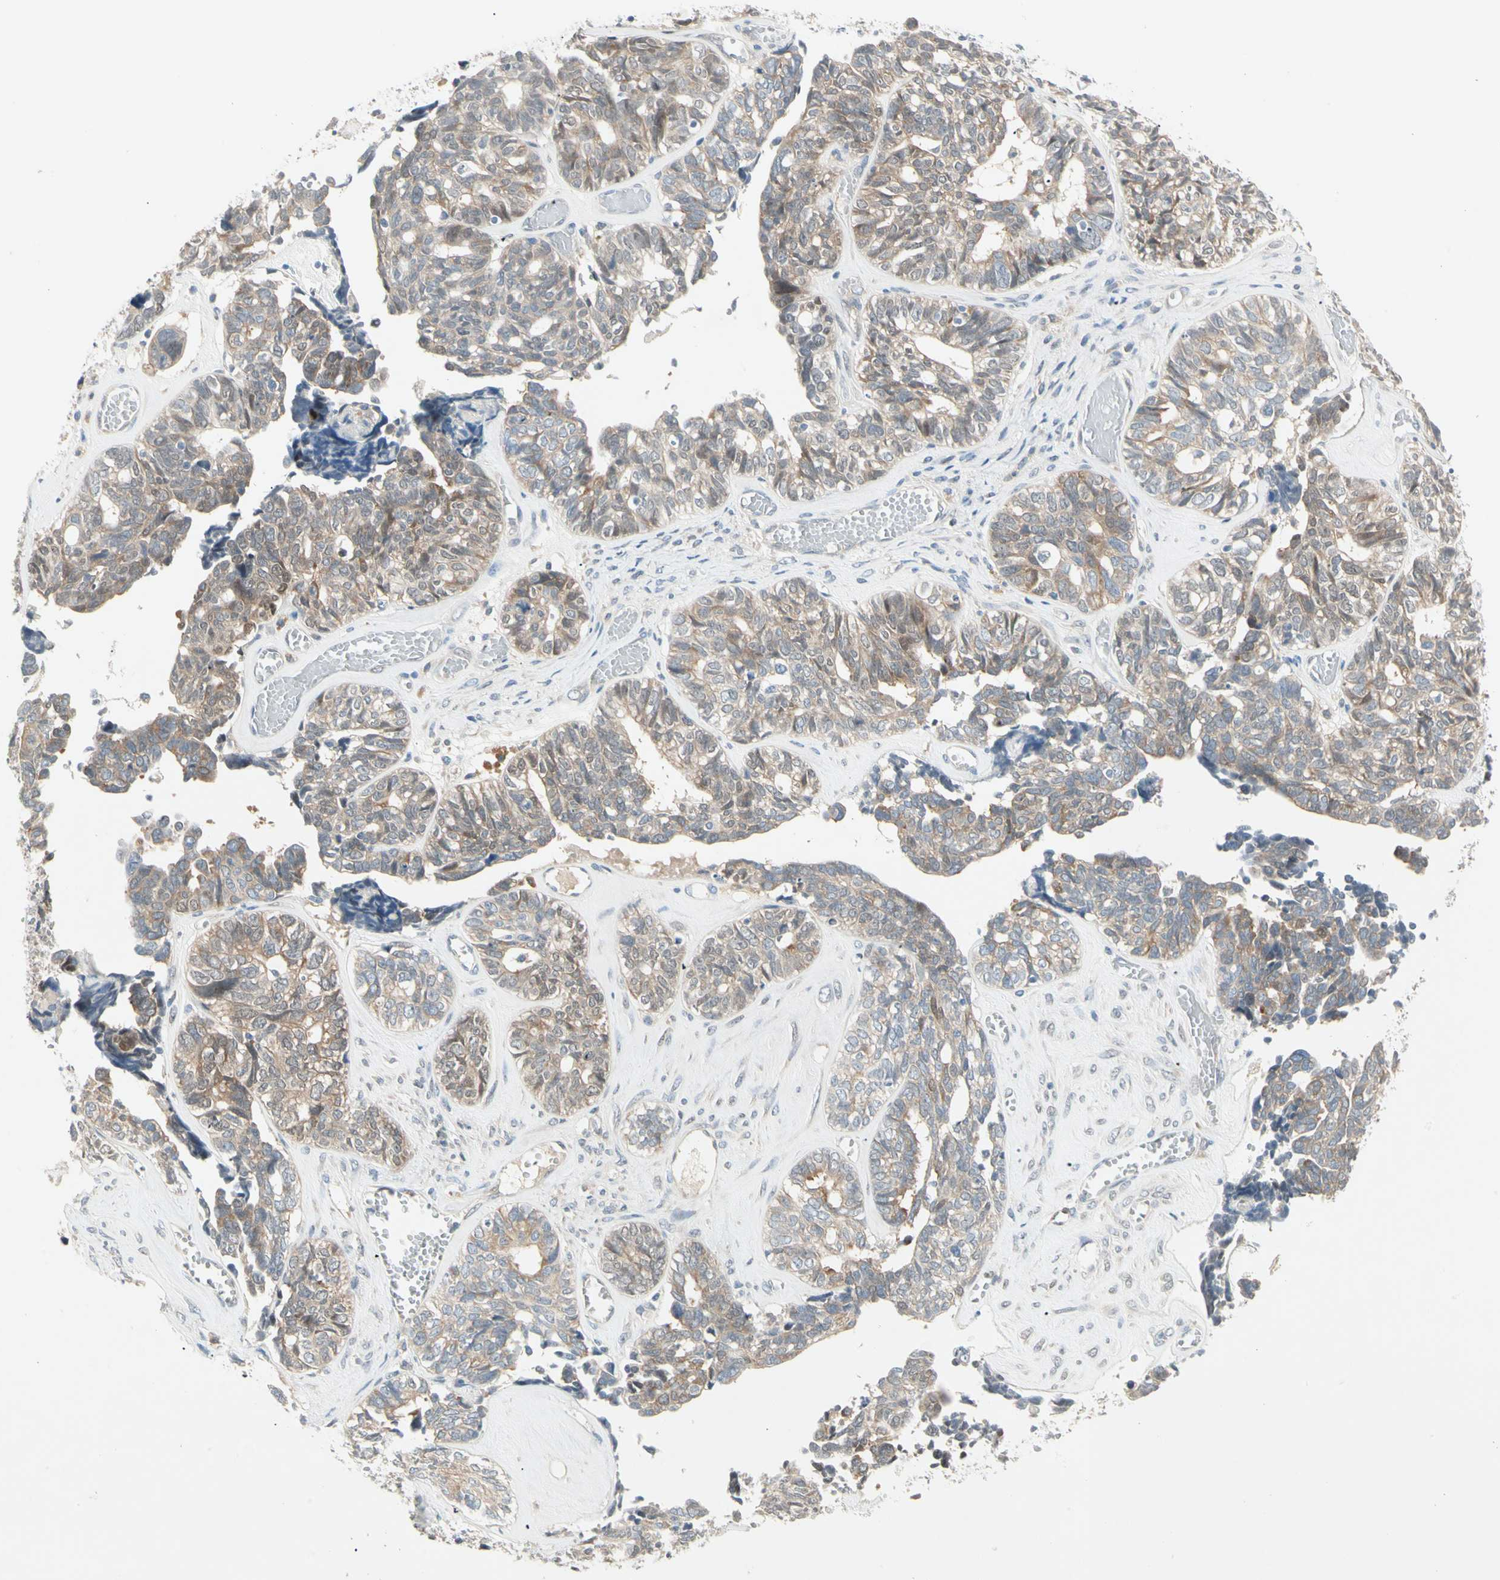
{"staining": {"intensity": "weak", "quantity": ">75%", "location": "cytoplasmic/membranous"}, "tissue": "ovarian cancer", "cell_type": "Tumor cells", "image_type": "cancer", "snomed": [{"axis": "morphology", "description": "Cystadenocarcinoma, serous, NOS"}, {"axis": "topography", "description": "Ovary"}], "caption": "Ovarian cancer stained with a protein marker displays weak staining in tumor cells.", "gene": "IL1R1", "patient": {"sex": "female", "age": 79}}